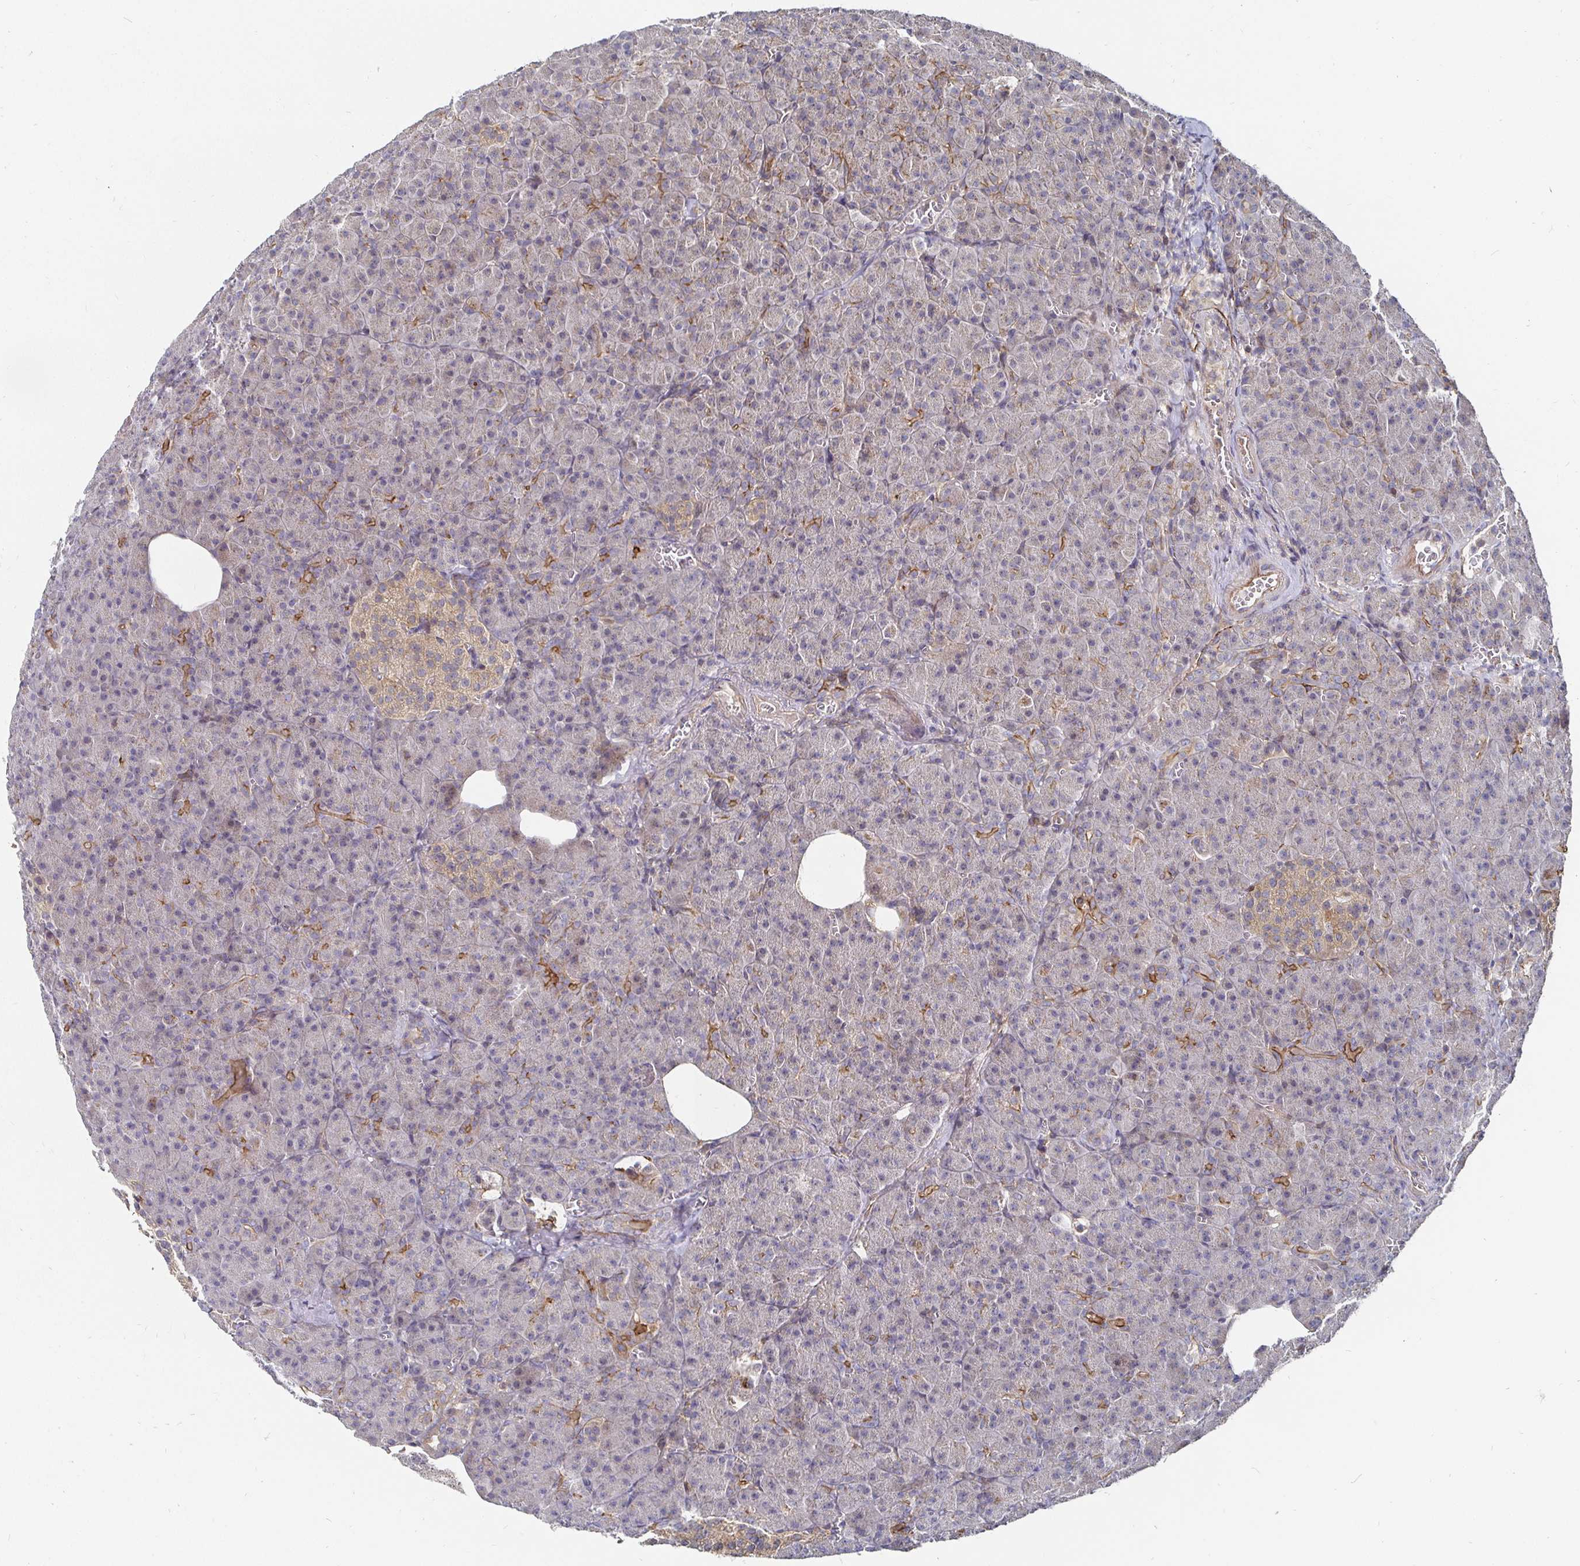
{"staining": {"intensity": "moderate", "quantity": "<25%", "location": "cytoplasmic/membranous"}, "tissue": "pancreas", "cell_type": "Exocrine glandular cells", "image_type": "normal", "snomed": [{"axis": "morphology", "description": "Normal tissue, NOS"}, {"axis": "topography", "description": "Pancreas"}], "caption": "An image of pancreas stained for a protein demonstrates moderate cytoplasmic/membranous brown staining in exocrine glandular cells. The protein is shown in brown color, while the nuclei are stained blue.", "gene": "GJA4", "patient": {"sex": "female", "age": 74}}